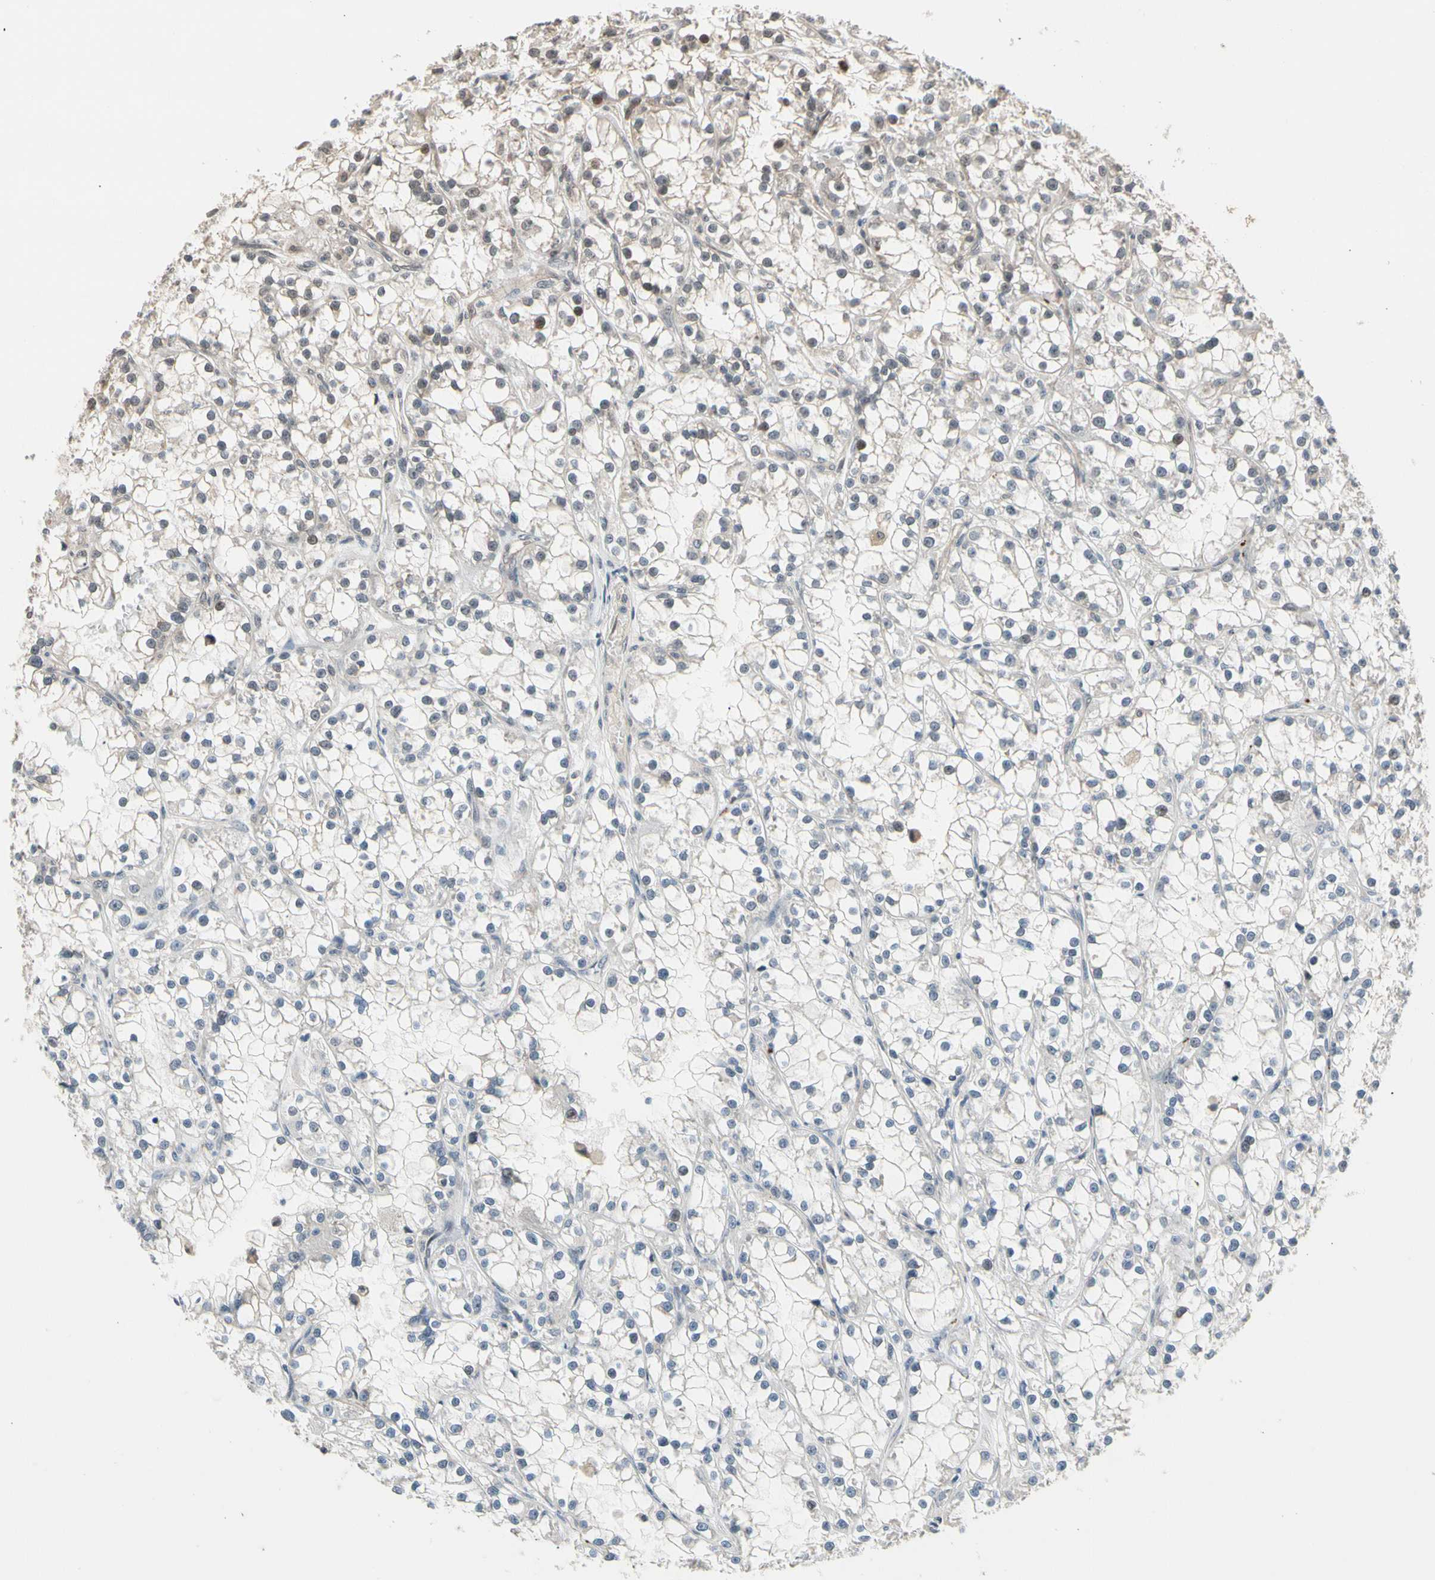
{"staining": {"intensity": "weak", "quantity": "<25%", "location": "cytoplasmic/membranous,nuclear"}, "tissue": "renal cancer", "cell_type": "Tumor cells", "image_type": "cancer", "snomed": [{"axis": "morphology", "description": "Adenocarcinoma, NOS"}, {"axis": "topography", "description": "Kidney"}], "caption": "This is a micrograph of immunohistochemistry (IHC) staining of renal cancer (adenocarcinoma), which shows no staining in tumor cells.", "gene": "NGEF", "patient": {"sex": "female", "age": 52}}